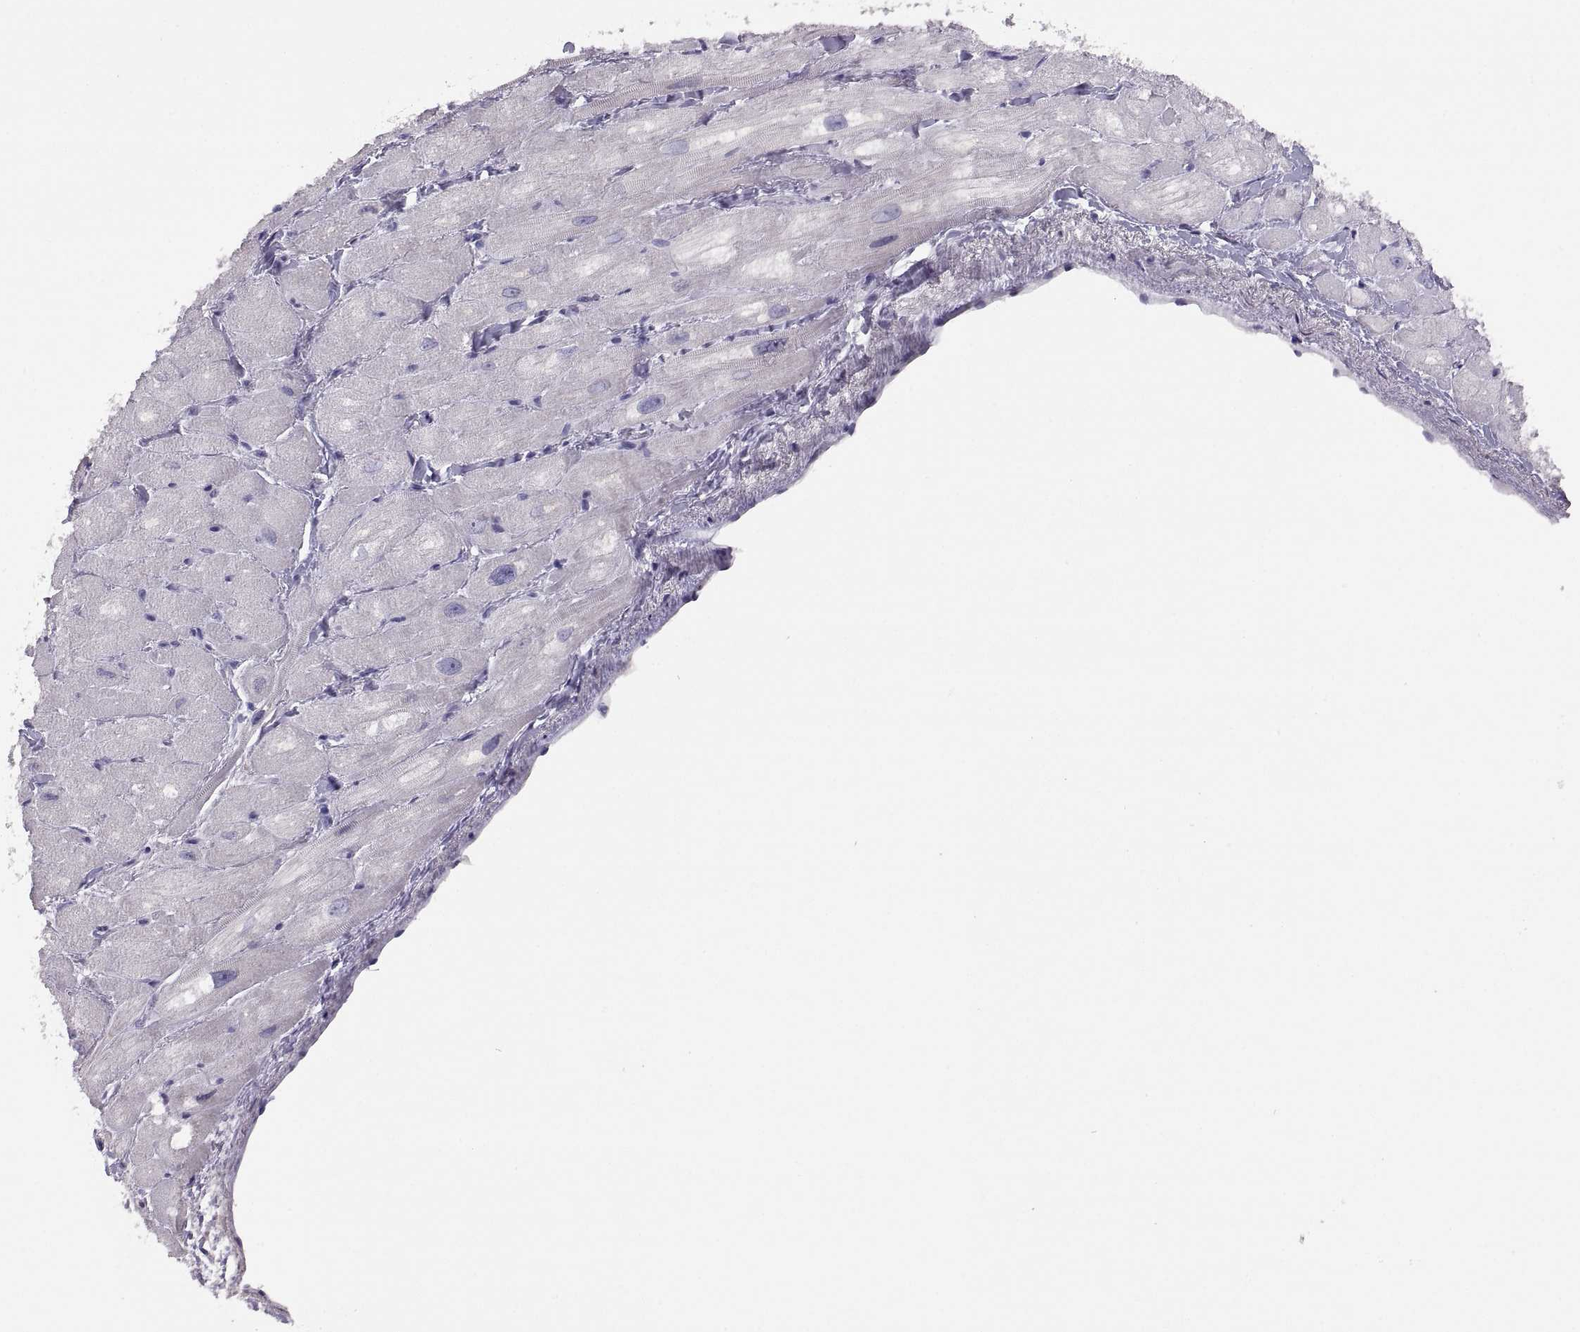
{"staining": {"intensity": "negative", "quantity": "none", "location": "none"}, "tissue": "heart muscle", "cell_type": "Cardiomyocytes", "image_type": "normal", "snomed": [{"axis": "morphology", "description": "Normal tissue, NOS"}, {"axis": "topography", "description": "Heart"}], "caption": "This micrograph is of normal heart muscle stained with immunohistochemistry to label a protein in brown with the nuclei are counter-stained blue. There is no positivity in cardiomyocytes.", "gene": "TBX19", "patient": {"sex": "male", "age": 60}}